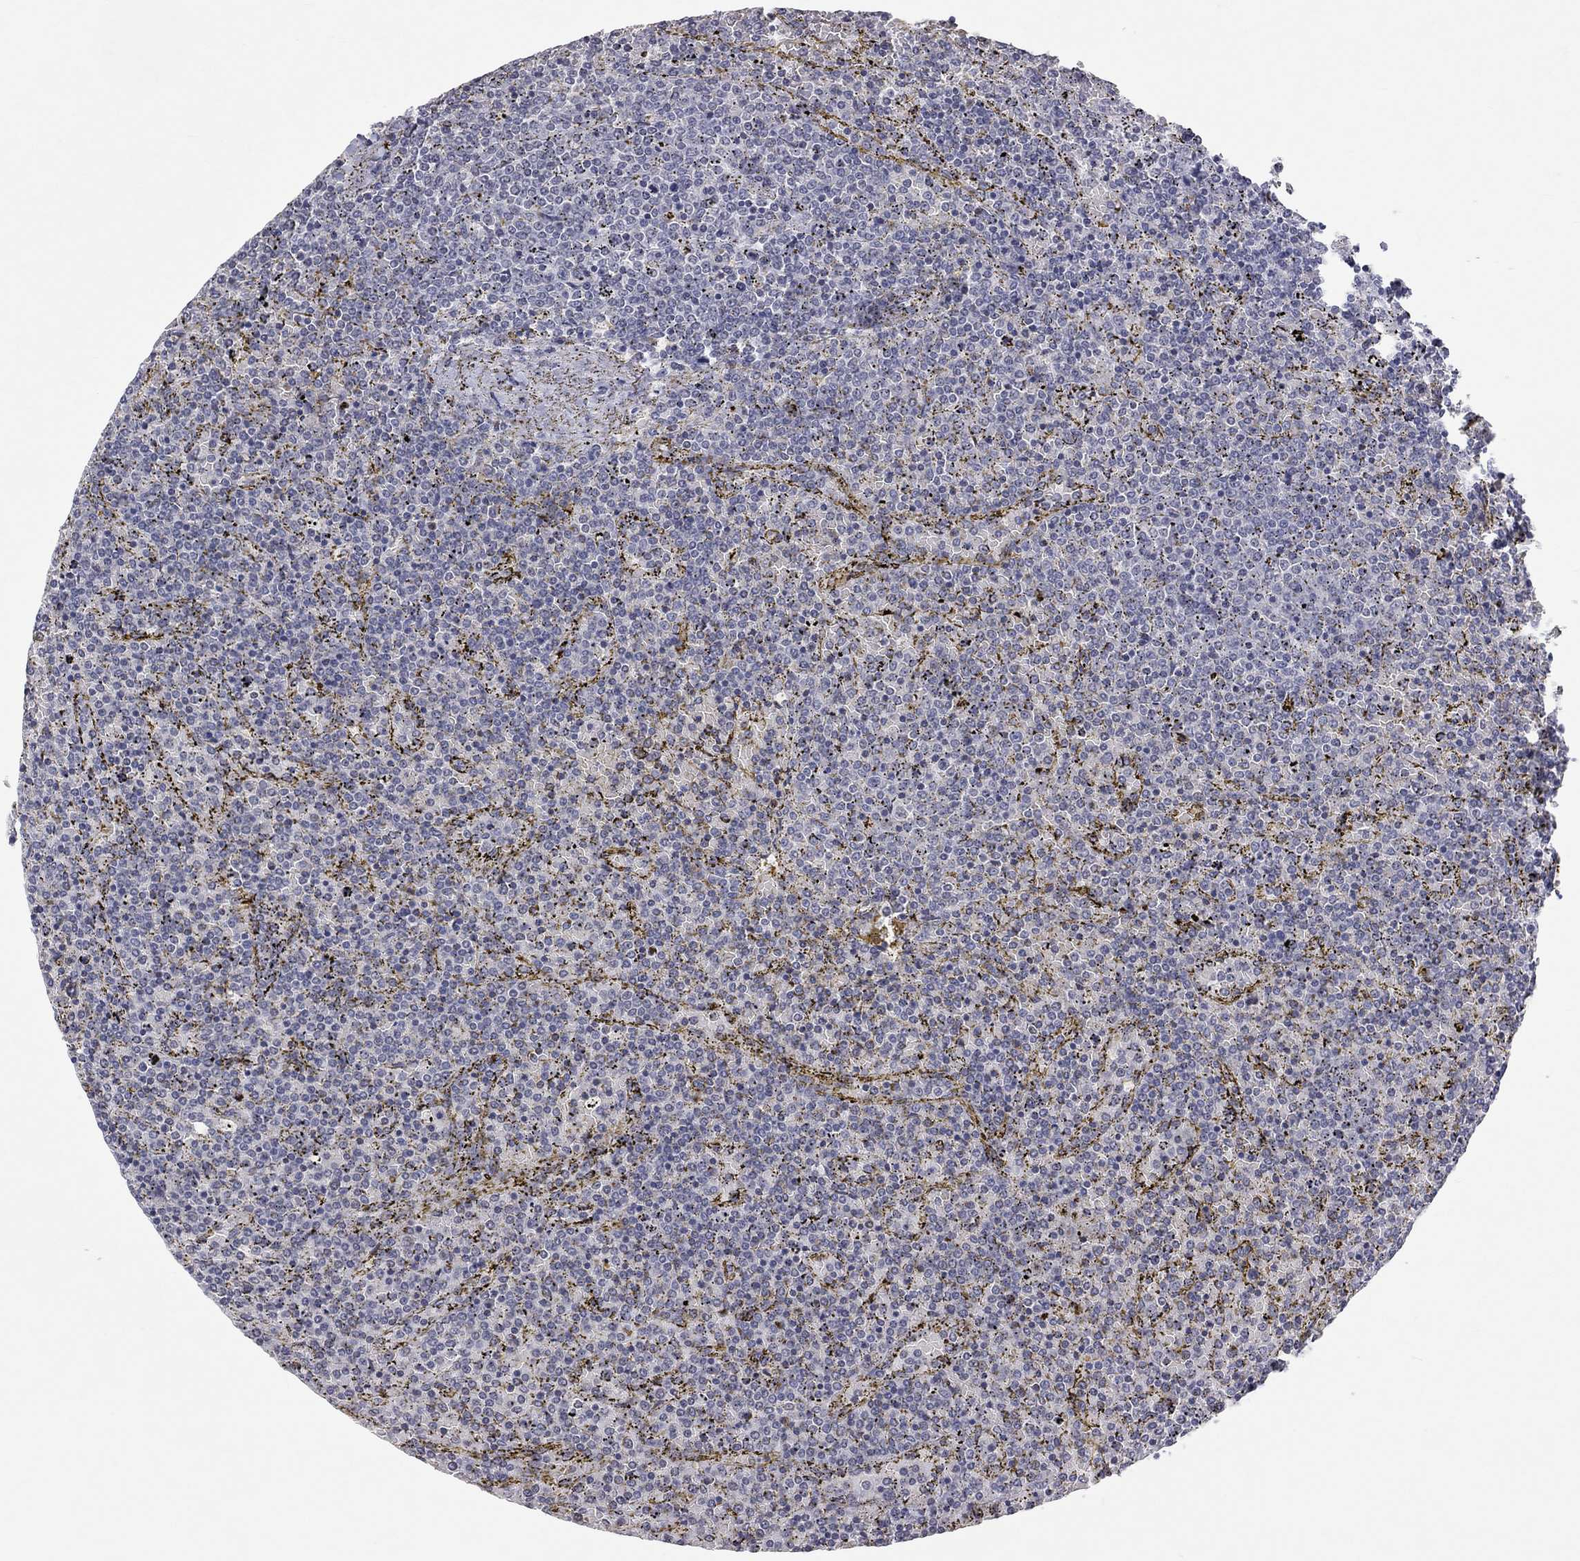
{"staining": {"intensity": "negative", "quantity": "none", "location": "none"}, "tissue": "lymphoma", "cell_type": "Tumor cells", "image_type": "cancer", "snomed": [{"axis": "morphology", "description": "Malignant lymphoma, non-Hodgkin's type, Low grade"}, {"axis": "topography", "description": "Spleen"}], "caption": "Human low-grade malignant lymphoma, non-Hodgkin's type stained for a protein using immunohistochemistry (IHC) reveals no expression in tumor cells.", "gene": "TMEM143", "patient": {"sex": "female", "age": 77}}